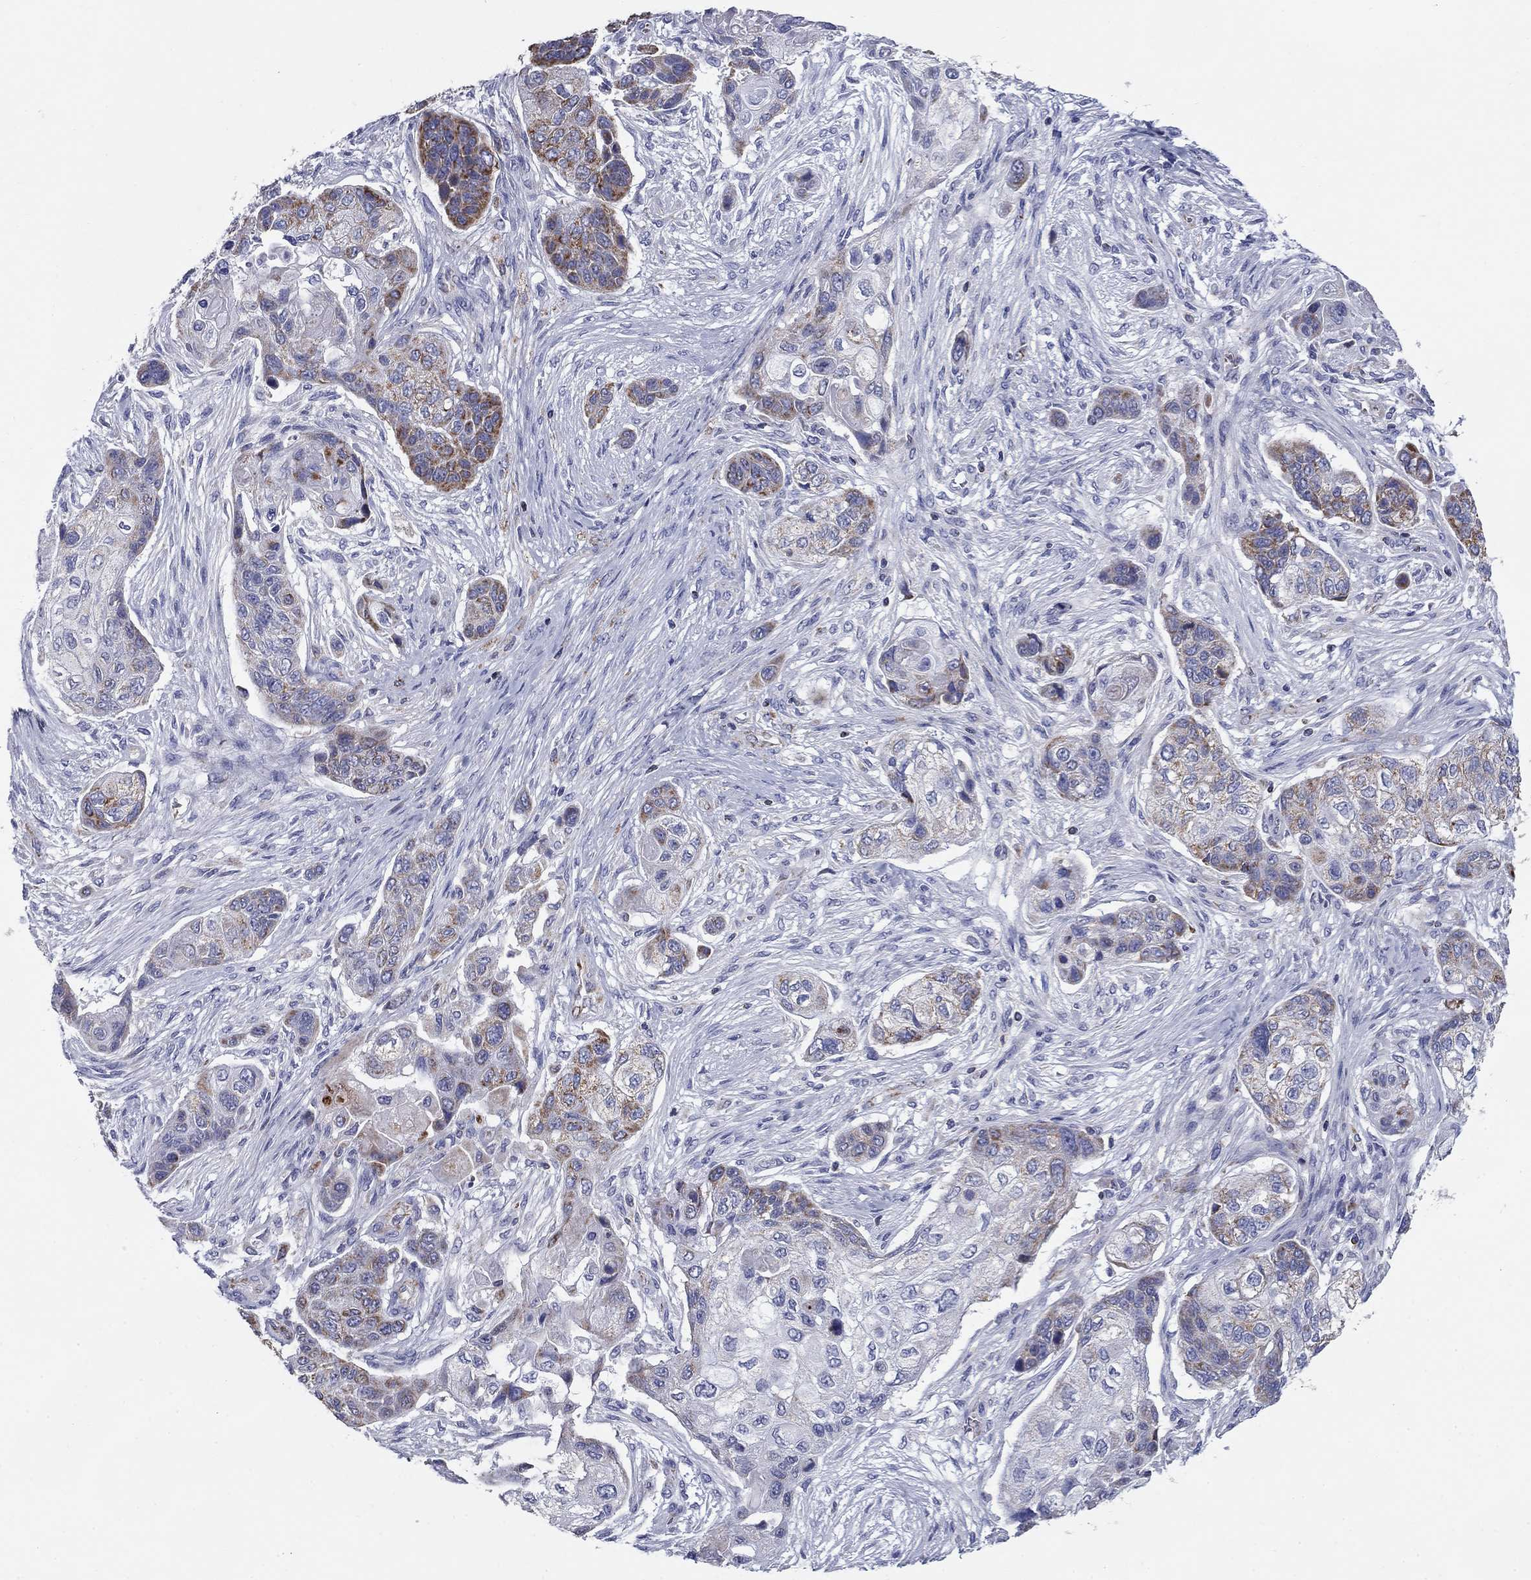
{"staining": {"intensity": "moderate", "quantity": "<25%", "location": "cytoplasmic/membranous"}, "tissue": "lung cancer", "cell_type": "Tumor cells", "image_type": "cancer", "snomed": [{"axis": "morphology", "description": "Squamous cell carcinoma, NOS"}, {"axis": "topography", "description": "Lung"}], "caption": "Squamous cell carcinoma (lung) stained for a protein reveals moderate cytoplasmic/membranous positivity in tumor cells.", "gene": "NDUFA4L2", "patient": {"sex": "male", "age": 69}}